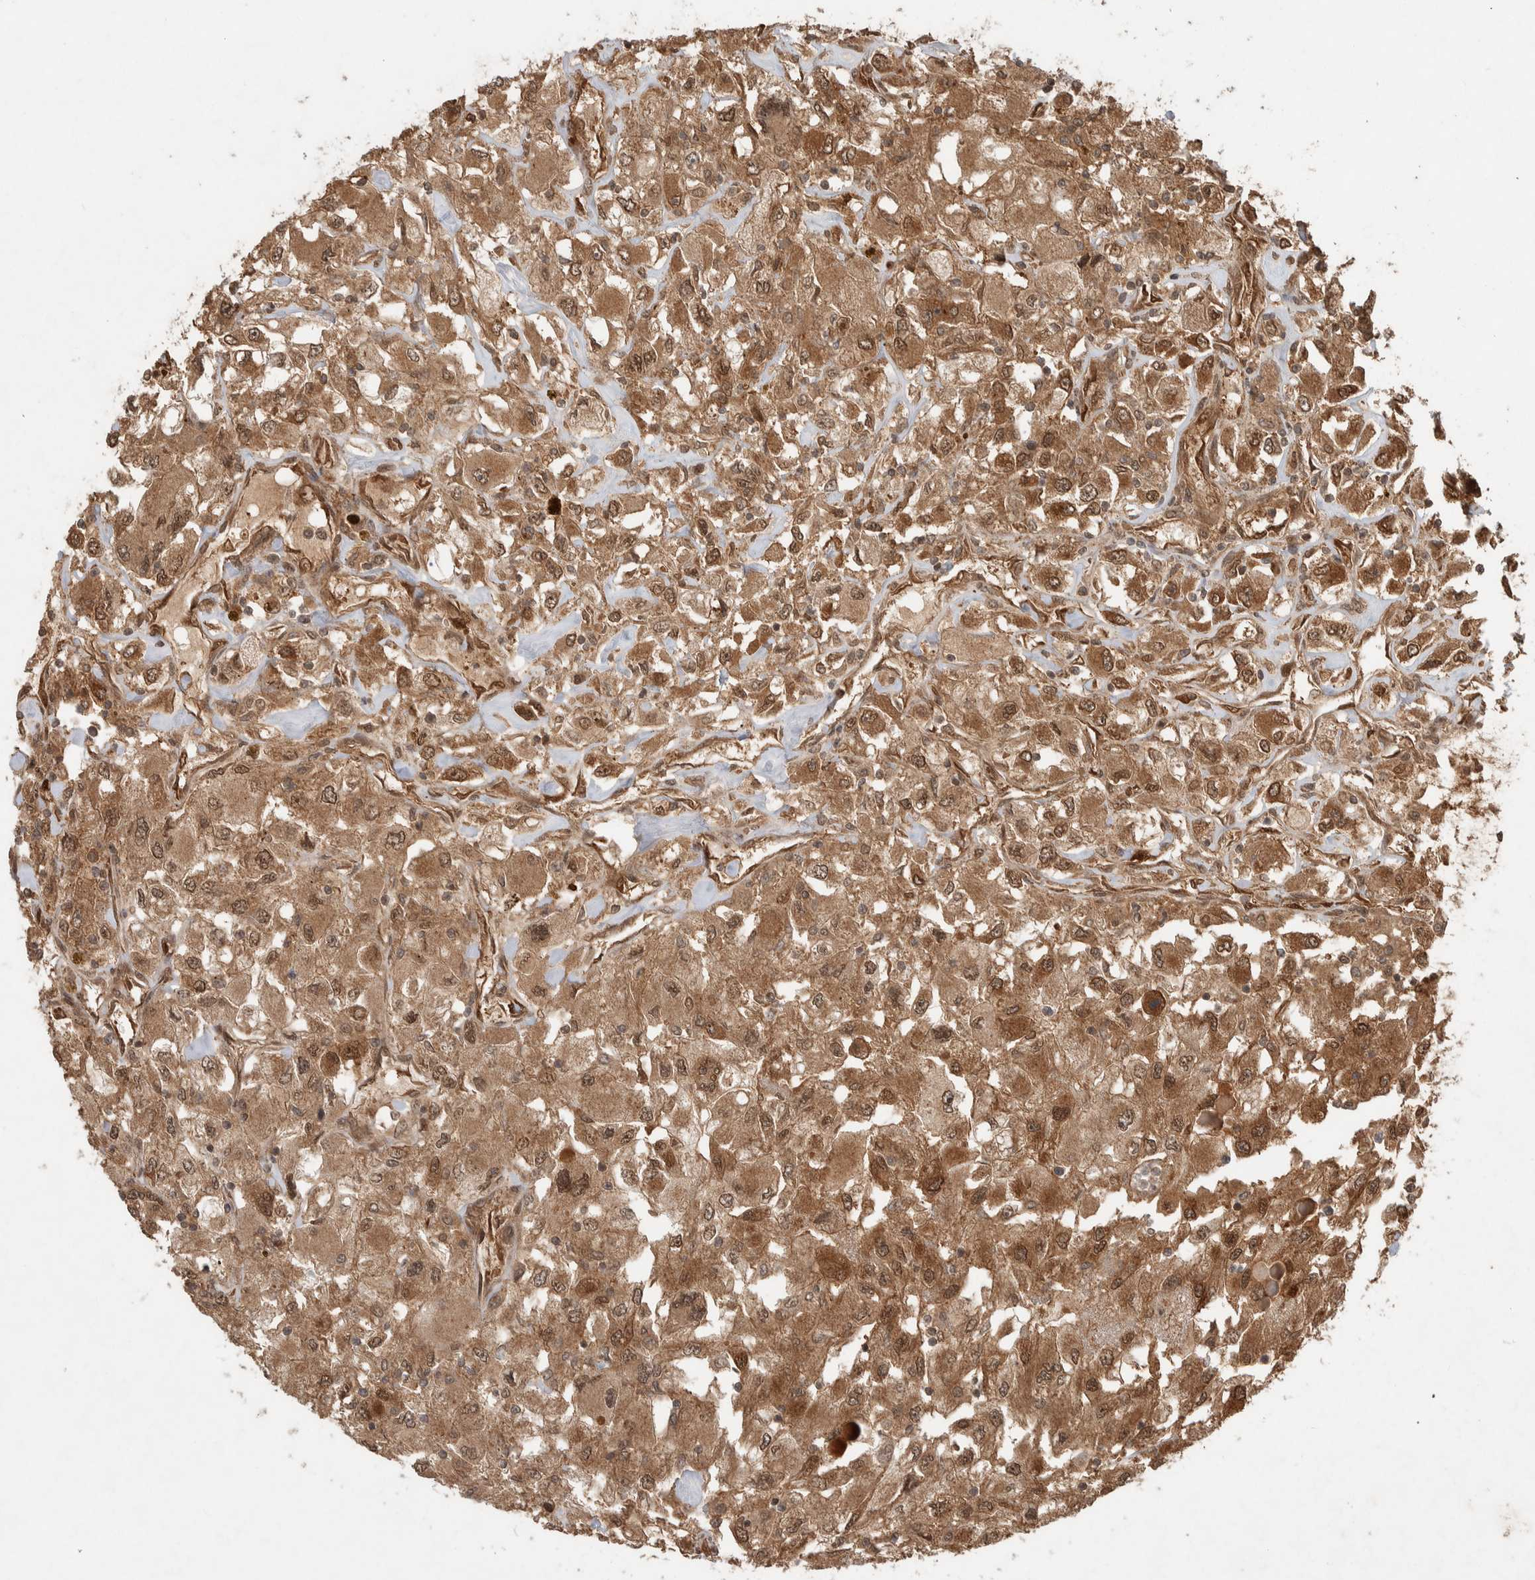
{"staining": {"intensity": "moderate", "quantity": ">75%", "location": "cytoplasmic/membranous,nuclear"}, "tissue": "renal cancer", "cell_type": "Tumor cells", "image_type": "cancer", "snomed": [{"axis": "morphology", "description": "Adenocarcinoma, NOS"}, {"axis": "topography", "description": "Kidney"}], "caption": "Tumor cells display moderate cytoplasmic/membranous and nuclear positivity in about >75% of cells in renal cancer.", "gene": "CNTROB", "patient": {"sex": "female", "age": 52}}